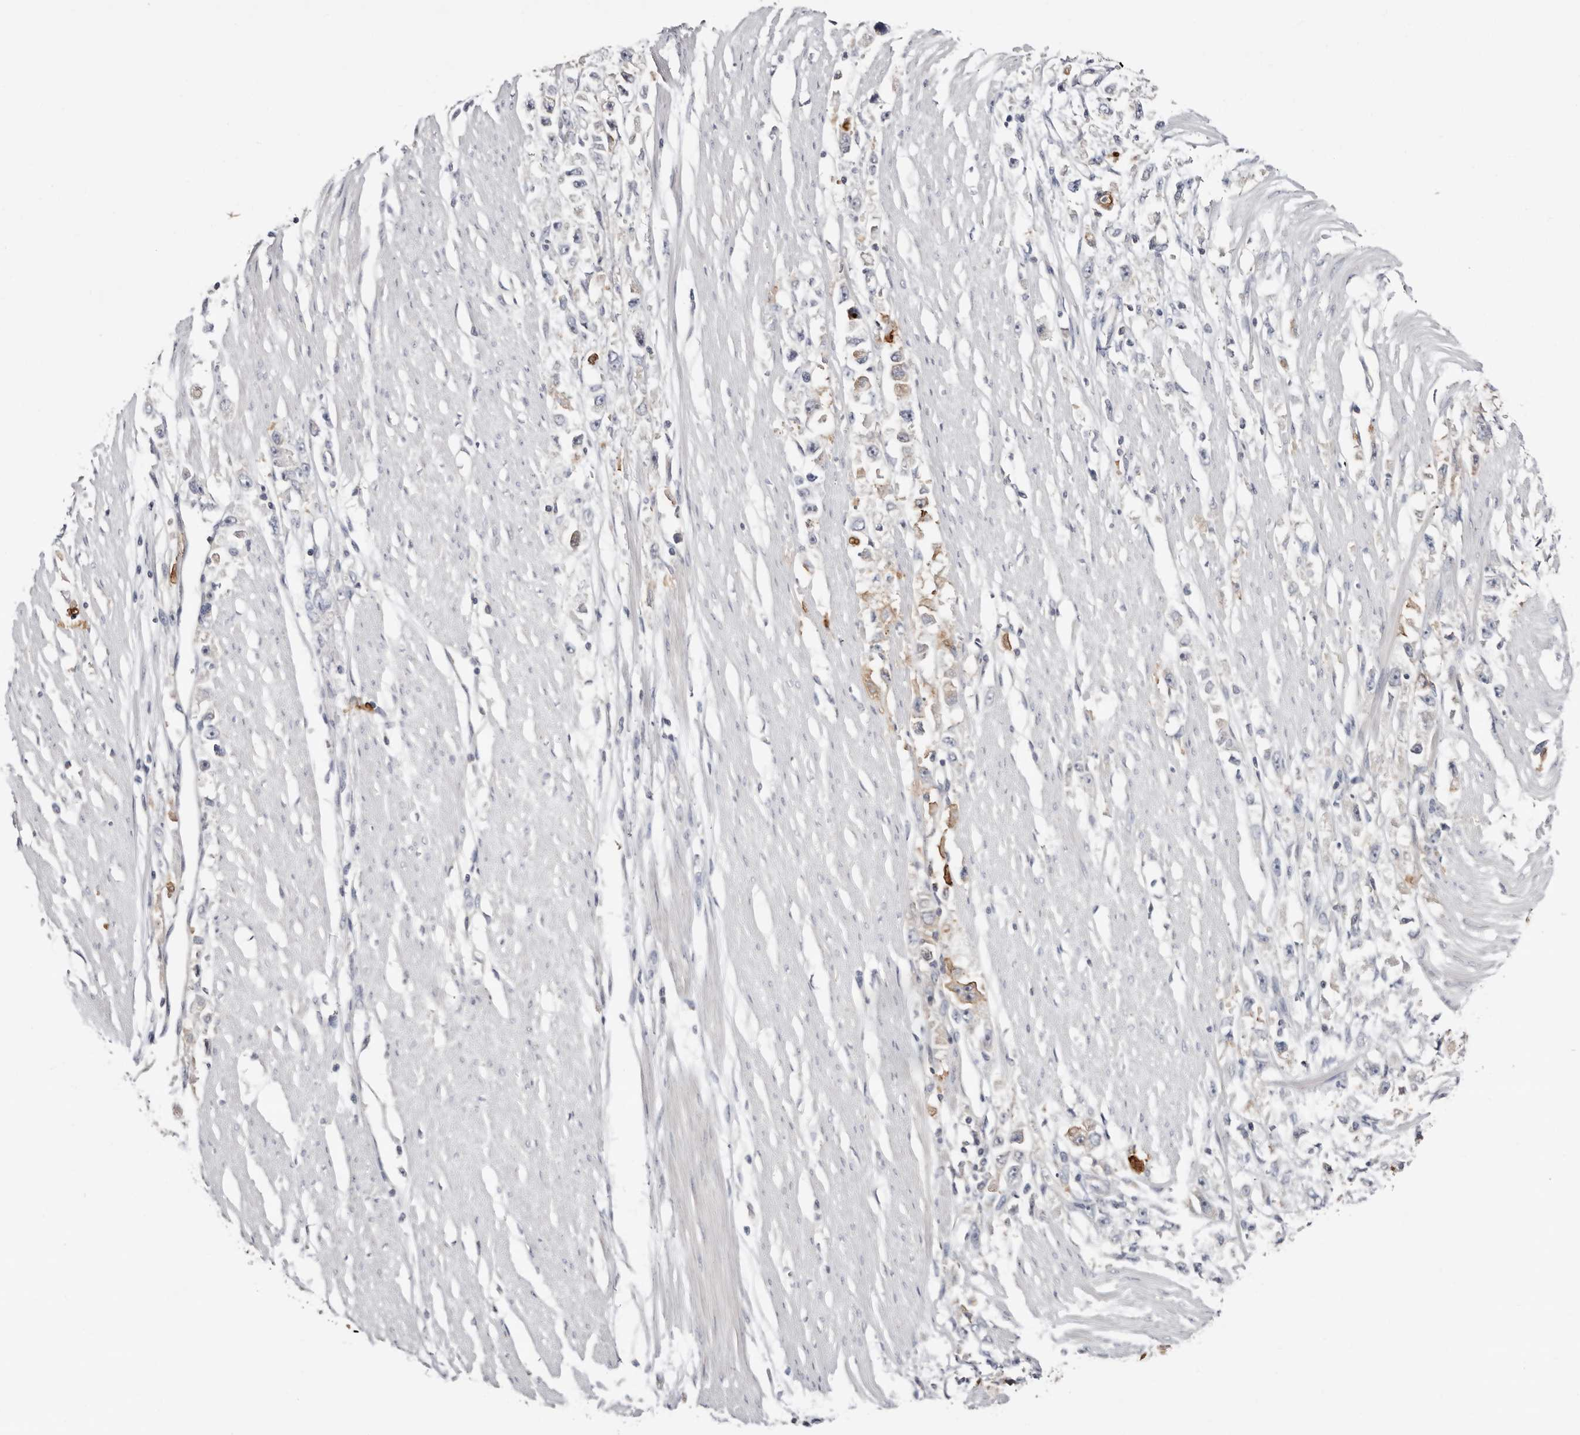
{"staining": {"intensity": "moderate", "quantity": "<25%", "location": "cytoplasmic/membranous"}, "tissue": "stomach cancer", "cell_type": "Tumor cells", "image_type": "cancer", "snomed": [{"axis": "morphology", "description": "Adenocarcinoma, NOS"}, {"axis": "topography", "description": "Stomach"}], "caption": "A low amount of moderate cytoplasmic/membranous expression is seen in approximately <25% of tumor cells in adenocarcinoma (stomach) tissue.", "gene": "S100A14", "patient": {"sex": "female", "age": 59}}